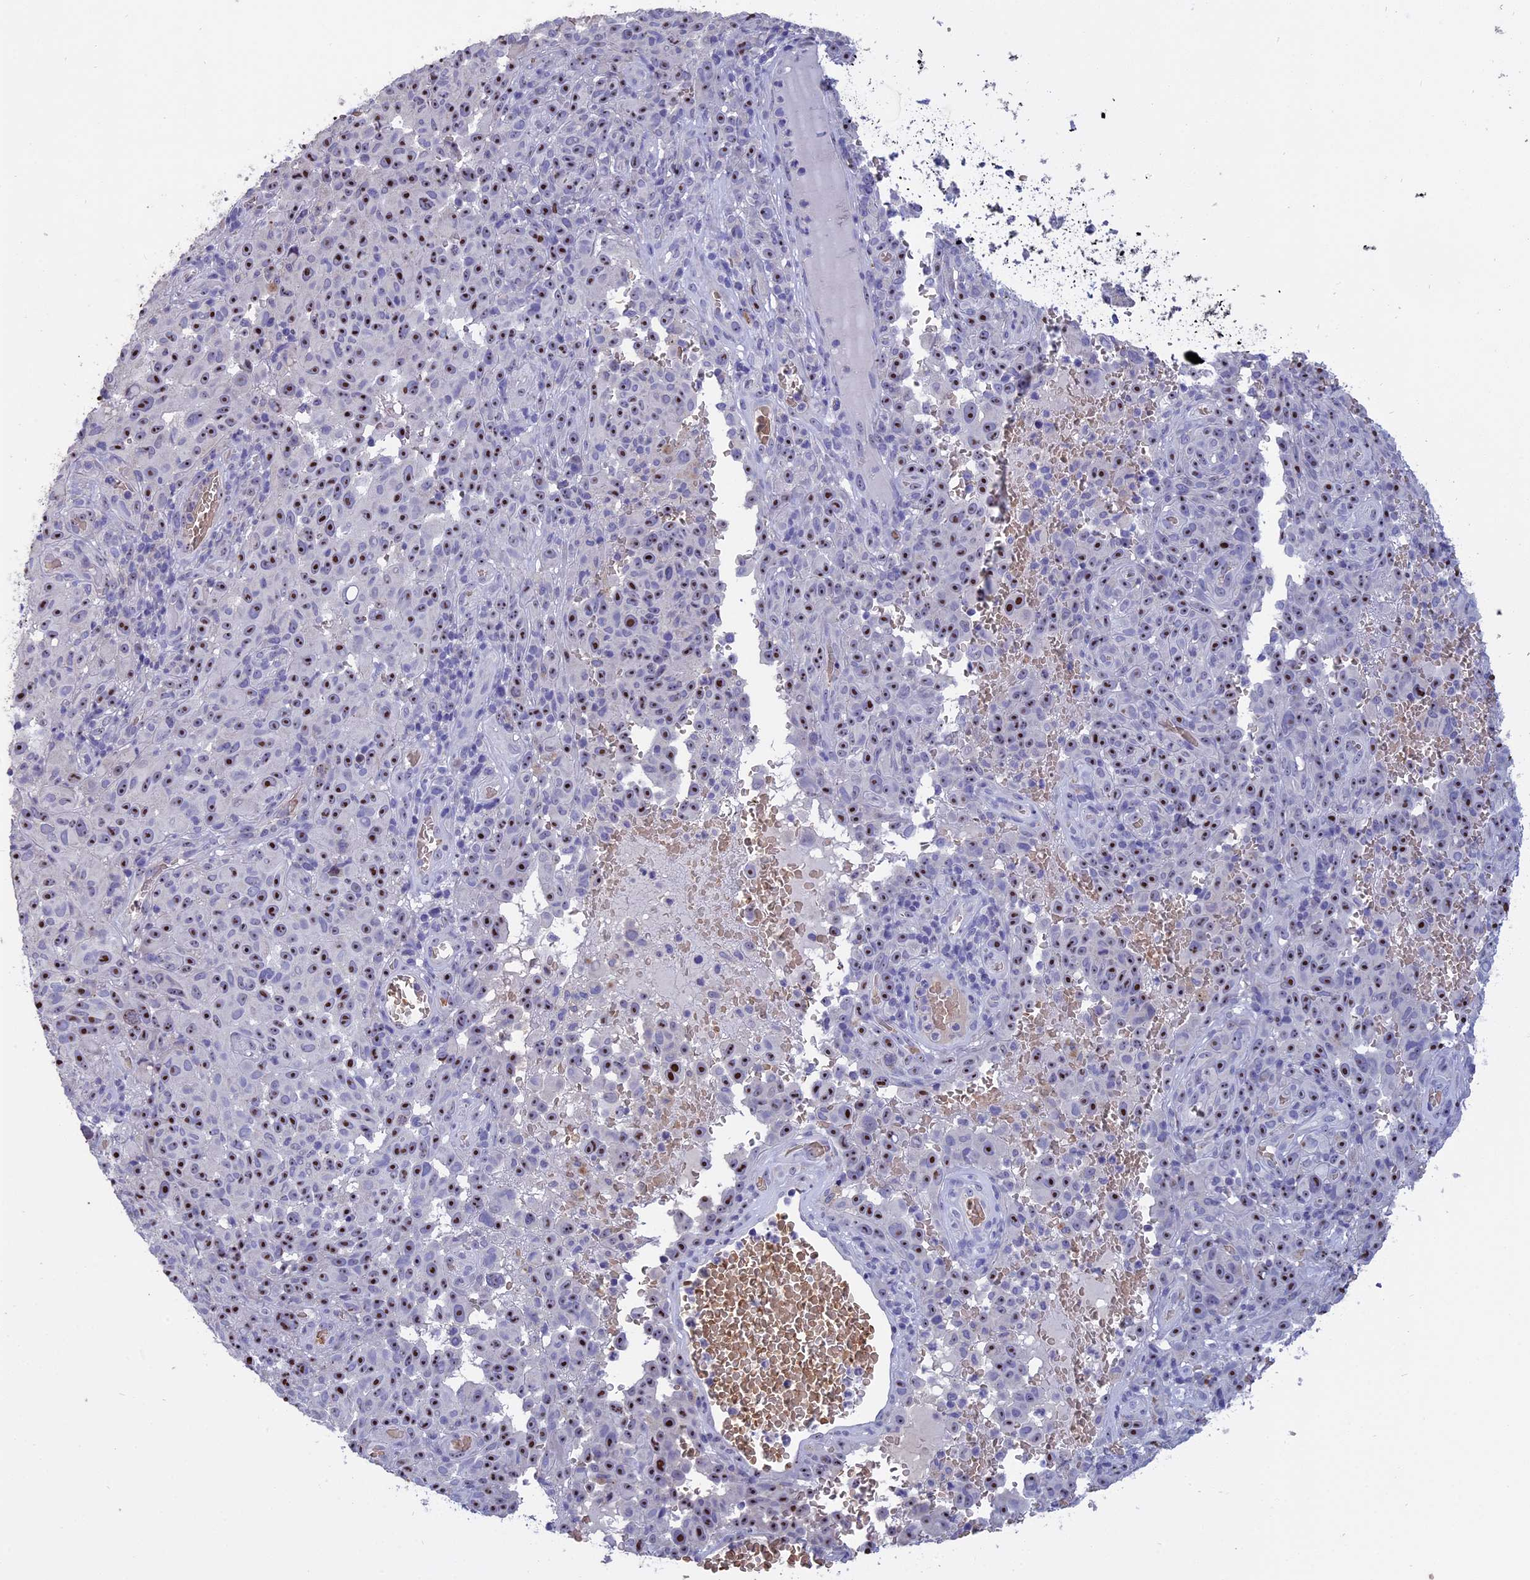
{"staining": {"intensity": "strong", "quantity": ">75%", "location": "nuclear"}, "tissue": "melanoma", "cell_type": "Tumor cells", "image_type": "cancer", "snomed": [{"axis": "morphology", "description": "Malignant melanoma, NOS"}, {"axis": "topography", "description": "Skin"}], "caption": "There is high levels of strong nuclear positivity in tumor cells of malignant melanoma, as demonstrated by immunohistochemical staining (brown color).", "gene": "KNOP1", "patient": {"sex": "female", "age": 82}}